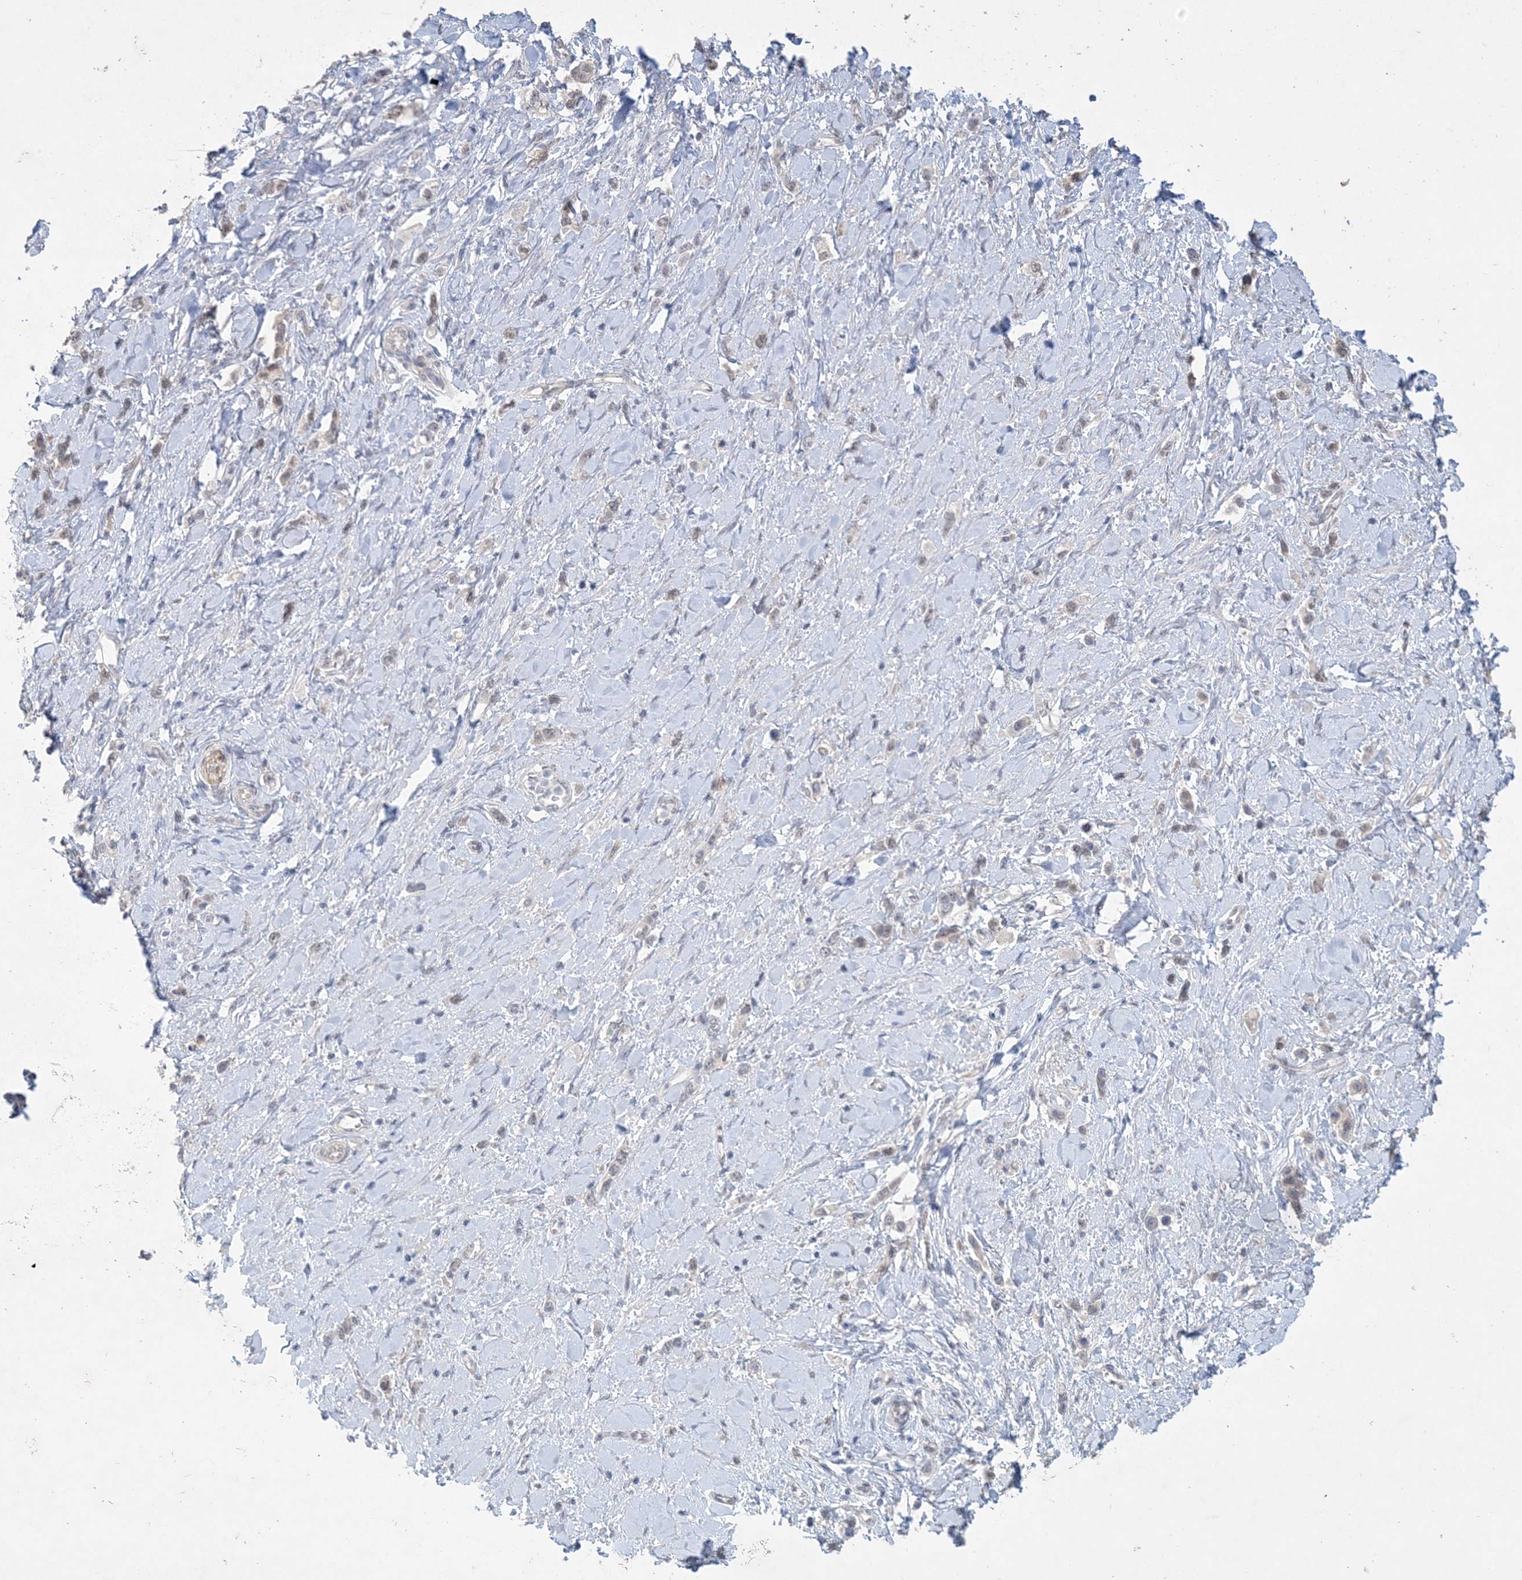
{"staining": {"intensity": "negative", "quantity": "none", "location": "none"}, "tissue": "stomach cancer", "cell_type": "Tumor cells", "image_type": "cancer", "snomed": [{"axis": "morphology", "description": "Normal tissue, NOS"}, {"axis": "morphology", "description": "Adenocarcinoma, NOS"}, {"axis": "topography", "description": "Stomach, upper"}, {"axis": "topography", "description": "Stomach"}], "caption": "This is an immunohistochemistry (IHC) image of human stomach cancer. There is no staining in tumor cells.", "gene": "HMGCS1", "patient": {"sex": "female", "age": 65}}